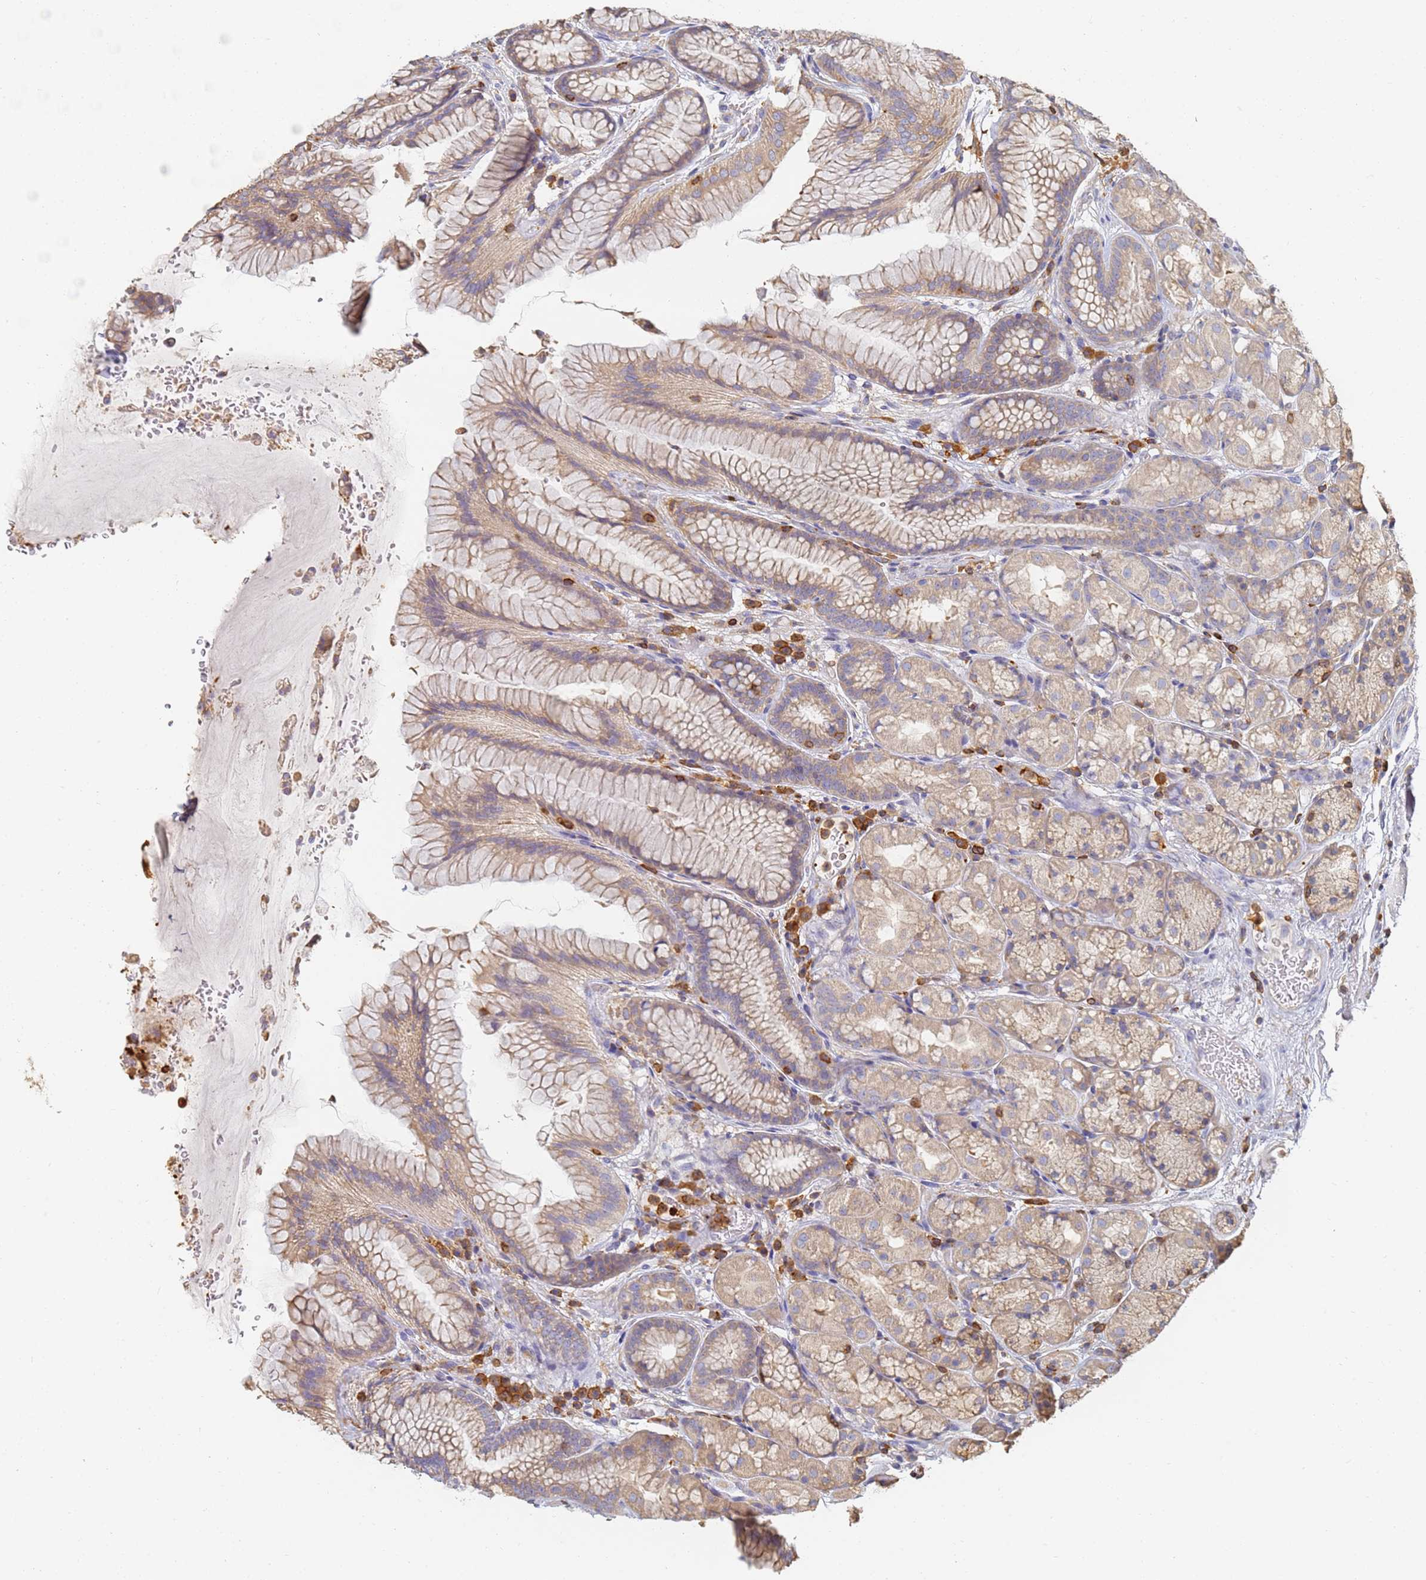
{"staining": {"intensity": "moderate", "quantity": ">75%", "location": "cytoplasmic/membranous"}, "tissue": "stomach", "cell_type": "Glandular cells", "image_type": "normal", "snomed": [{"axis": "morphology", "description": "Normal tissue, NOS"}, {"axis": "topography", "description": "Stomach"}], "caption": "Stomach was stained to show a protein in brown. There is medium levels of moderate cytoplasmic/membranous expression in about >75% of glandular cells. (Brightfield microscopy of DAB IHC at high magnification).", "gene": "BIN2", "patient": {"sex": "male", "age": 63}}